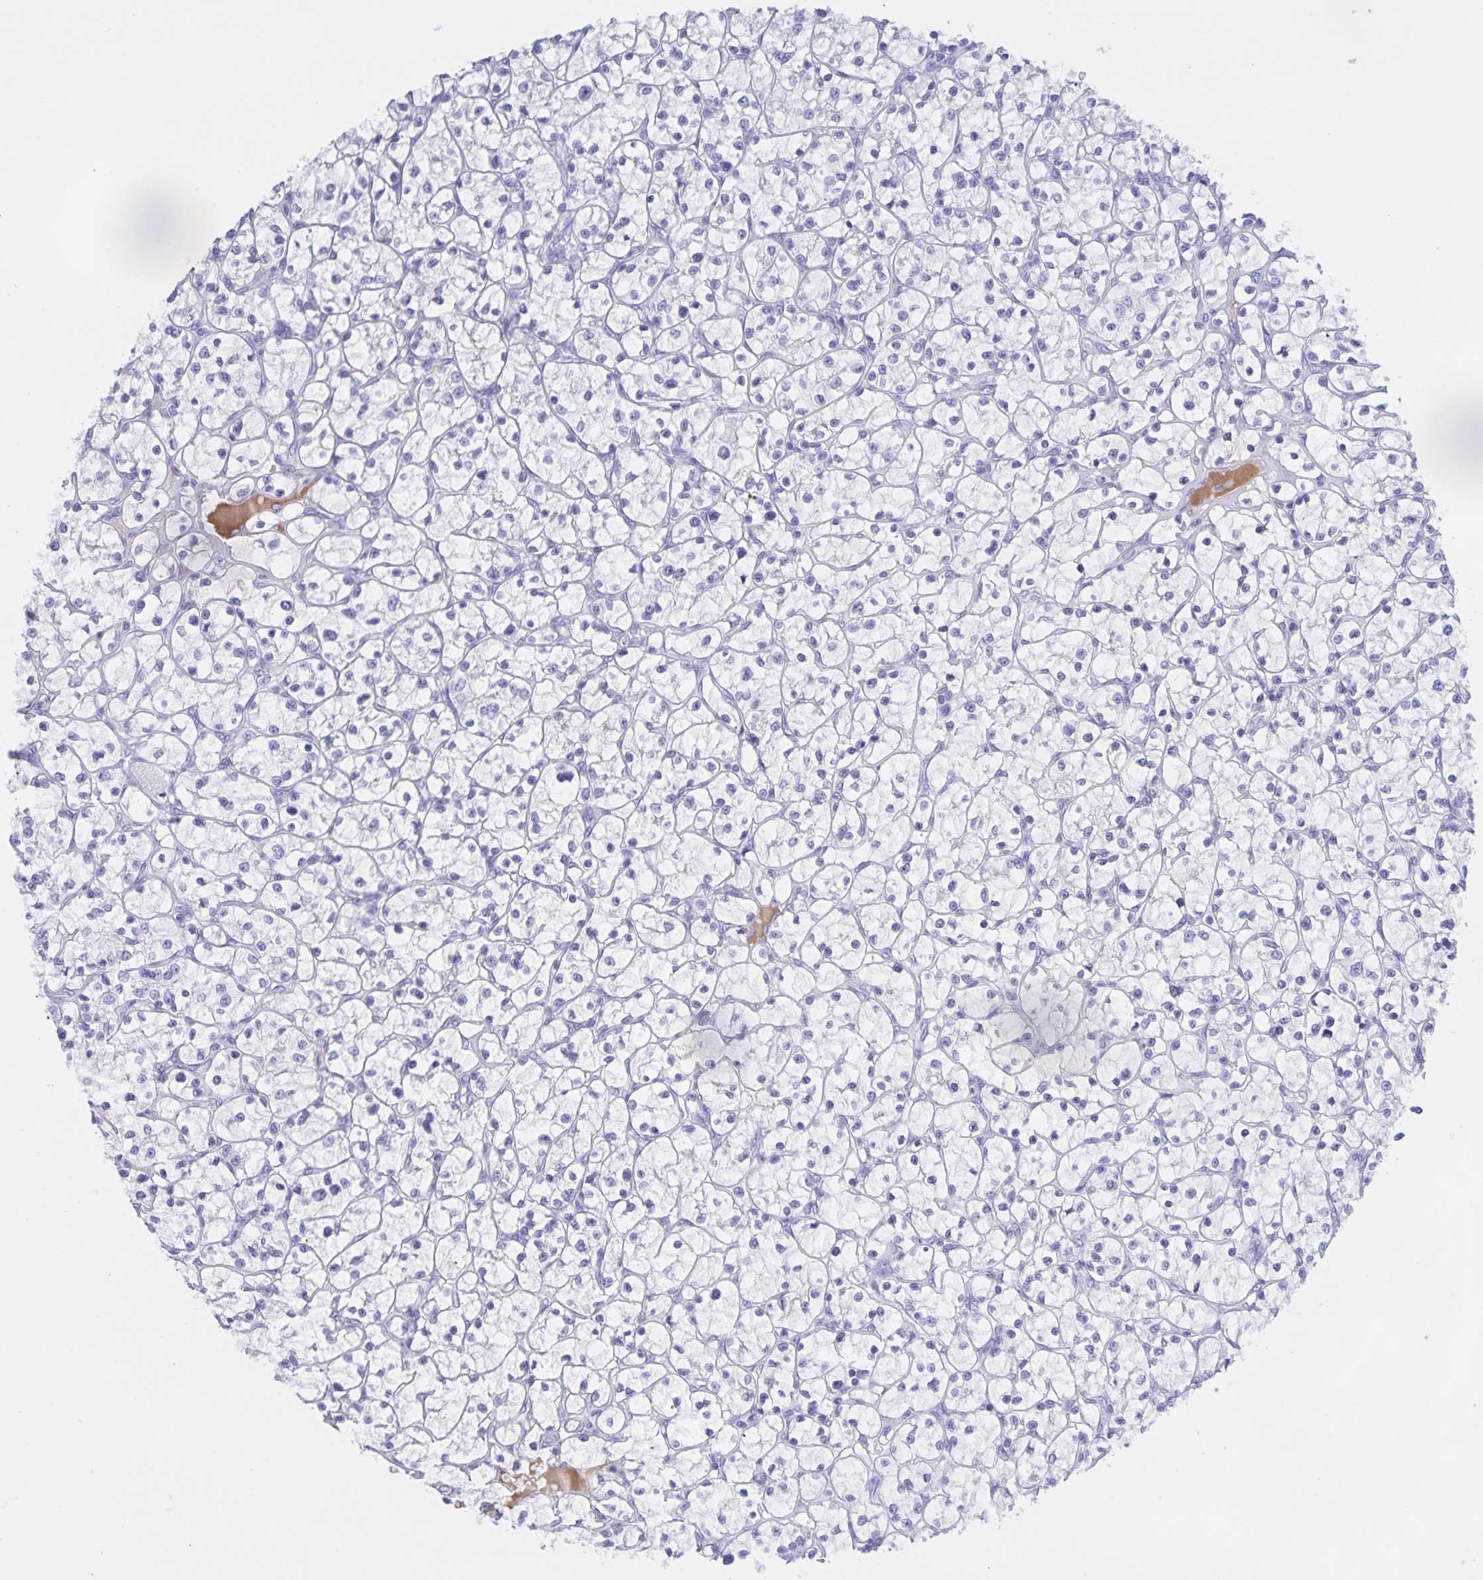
{"staining": {"intensity": "negative", "quantity": "none", "location": "none"}, "tissue": "renal cancer", "cell_type": "Tumor cells", "image_type": "cancer", "snomed": [{"axis": "morphology", "description": "Adenocarcinoma, NOS"}, {"axis": "topography", "description": "Kidney"}], "caption": "A high-resolution histopathology image shows IHC staining of renal cancer, which exhibits no significant expression in tumor cells.", "gene": "CATSPER4", "patient": {"sex": "female", "age": 64}}